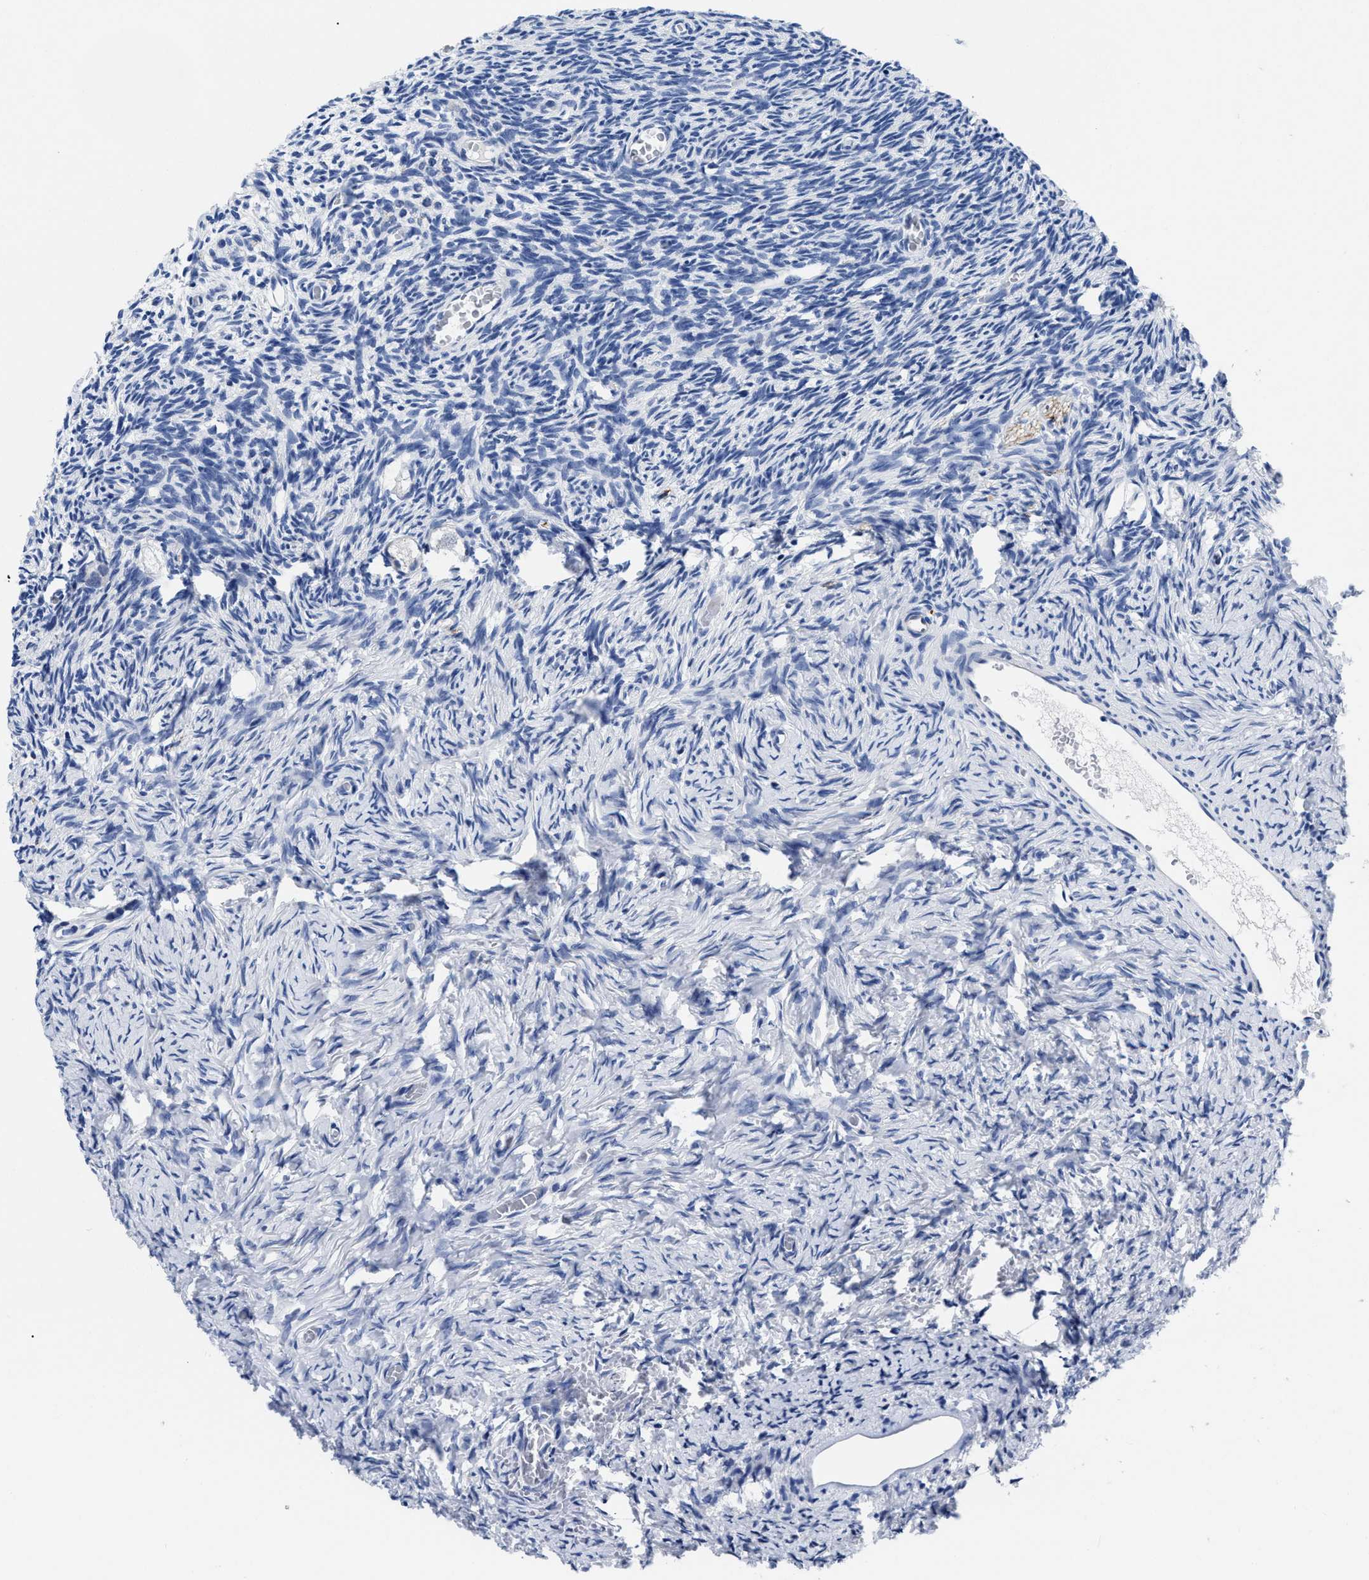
{"staining": {"intensity": "negative", "quantity": "none", "location": "none"}, "tissue": "ovary", "cell_type": "Follicle cells", "image_type": "normal", "snomed": [{"axis": "morphology", "description": "Normal tissue, NOS"}, {"axis": "topography", "description": "Ovary"}], "caption": "Micrograph shows no significant protein expression in follicle cells of unremarkable ovary.", "gene": "SLC35F1", "patient": {"sex": "female", "age": 27}}